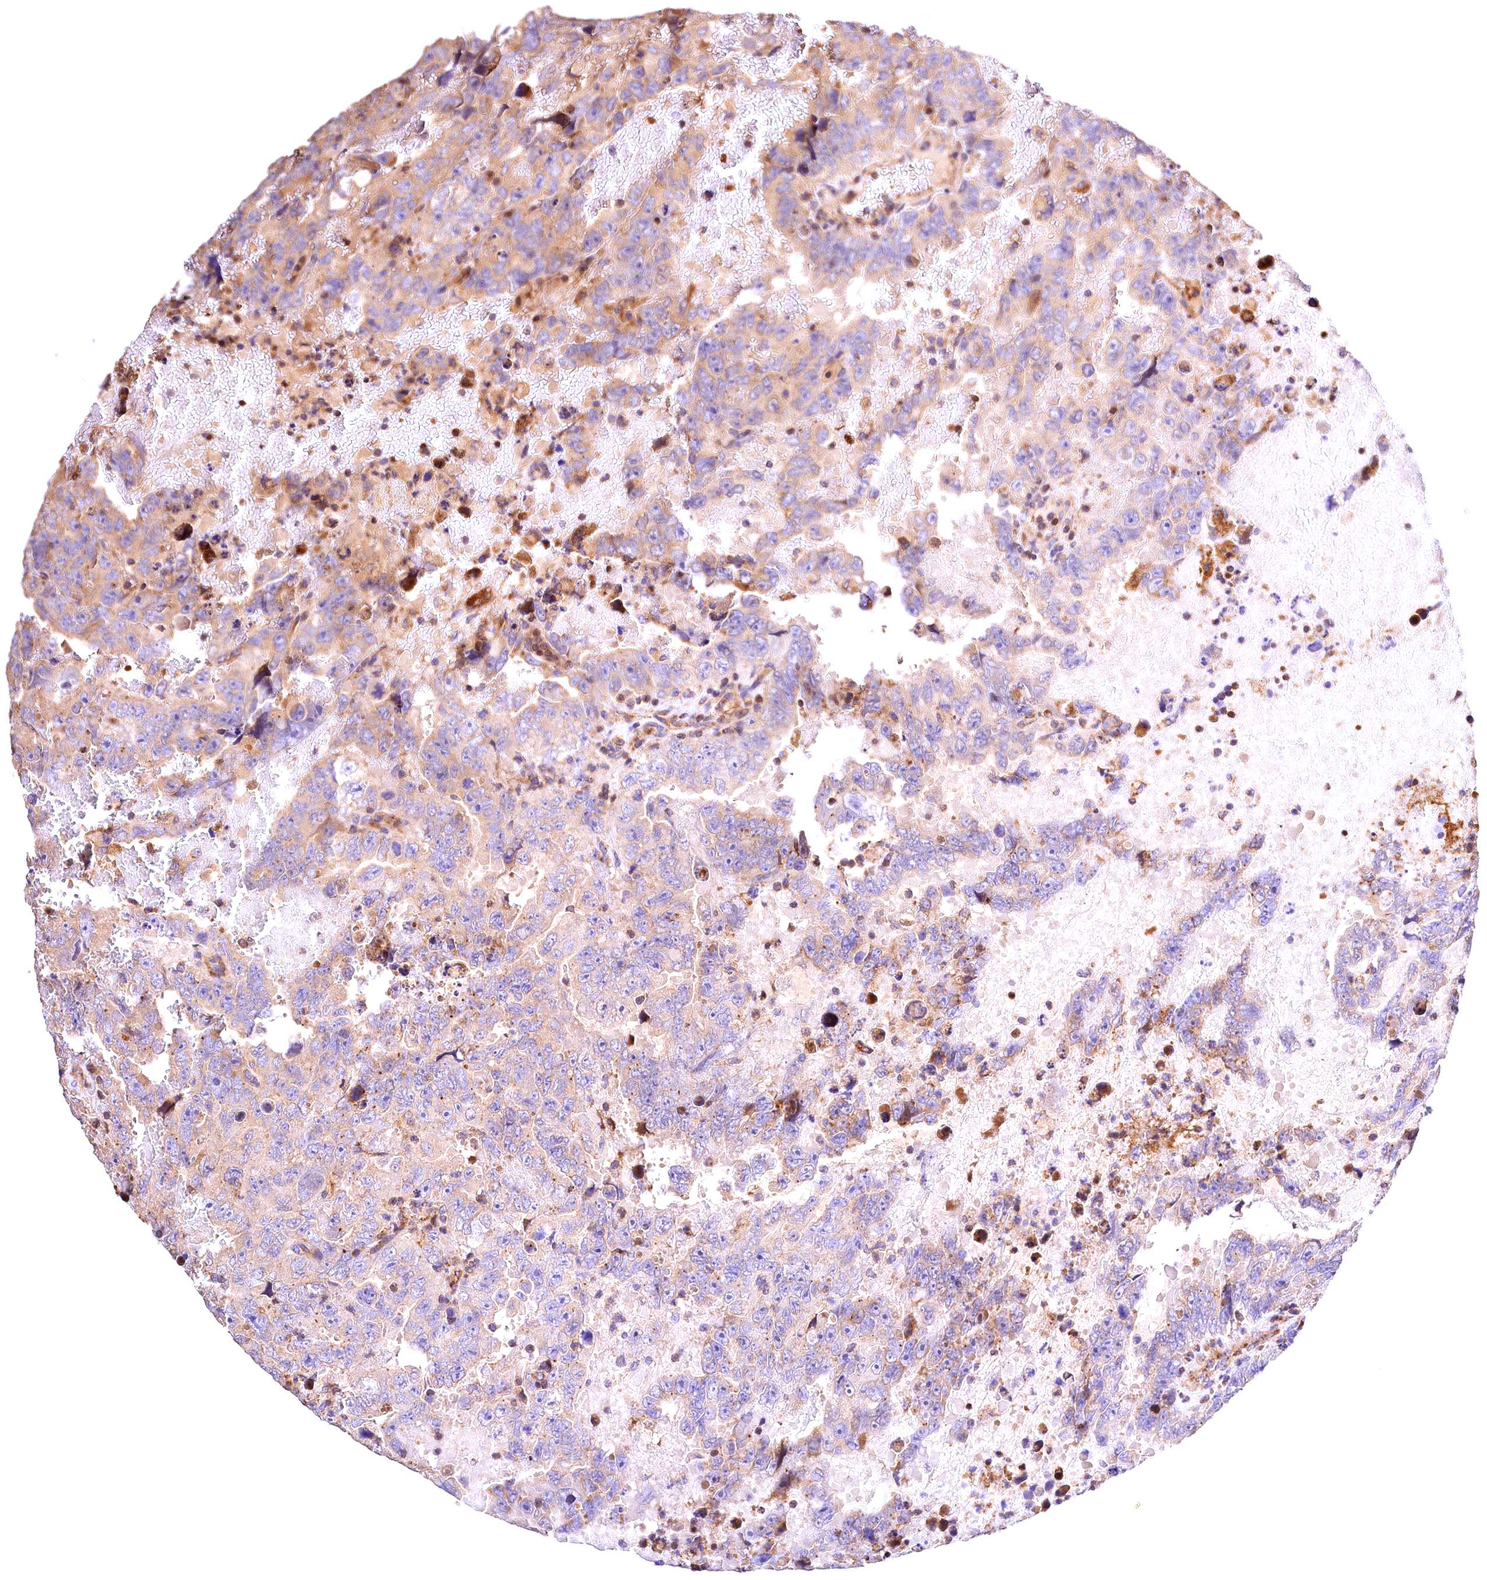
{"staining": {"intensity": "weak", "quantity": "25%-75%", "location": "cytoplasmic/membranous"}, "tissue": "testis cancer", "cell_type": "Tumor cells", "image_type": "cancer", "snomed": [{"axis": "morphology", "description": "Carcinoma, Embryonal, NOS"}, {"axis": "topography", "description": "Testis"}], "caption": "An image of human testis cancer stained for a protein exhibits weak cytoplasmic/membranous brown staining in tumor cells. Nuclei are stained in blue.", "gene": "KPTN", "patient": {"sex": "male", "age": 45}}